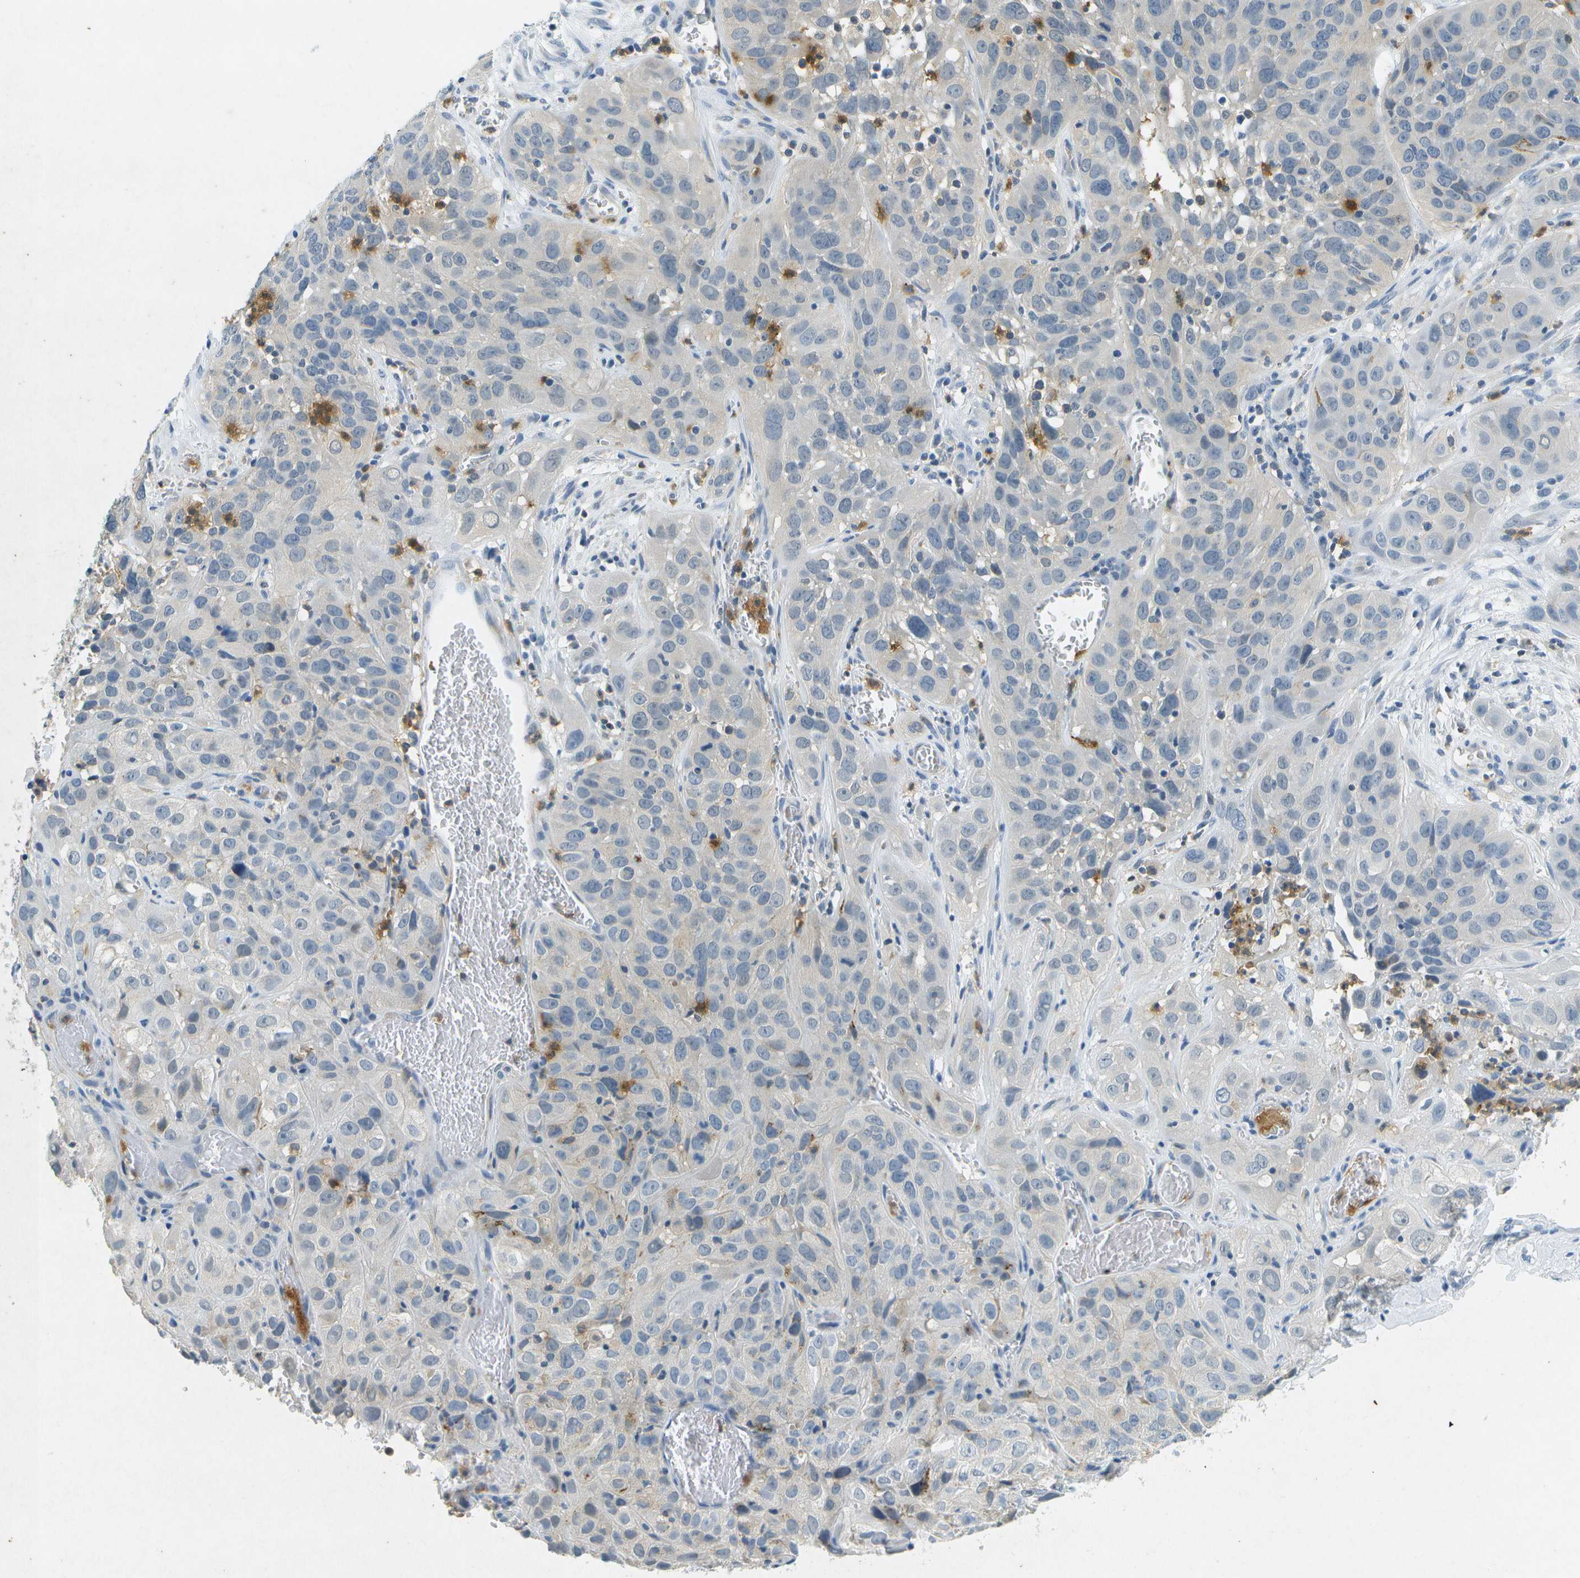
{"staining": {"intensity": "negative", "quantity": "none", "location": "none"}, "tissue": "cervical cancer", "cell_type": "Tumor cells", "image_type": "cancer", "snomed": [{"axis": "morphology", "description": "Squamous cell carcinoma, NOS"}, {"axis": "topography", "description": "Cervix"}], "caption": "Image shows no protein expression in tumor cells of cervical cancer tissue. (IHC, brightfield microscopy, high magnification).", "gene": "RASGRP2", "patient": {"sex": "female", "age": 32}}